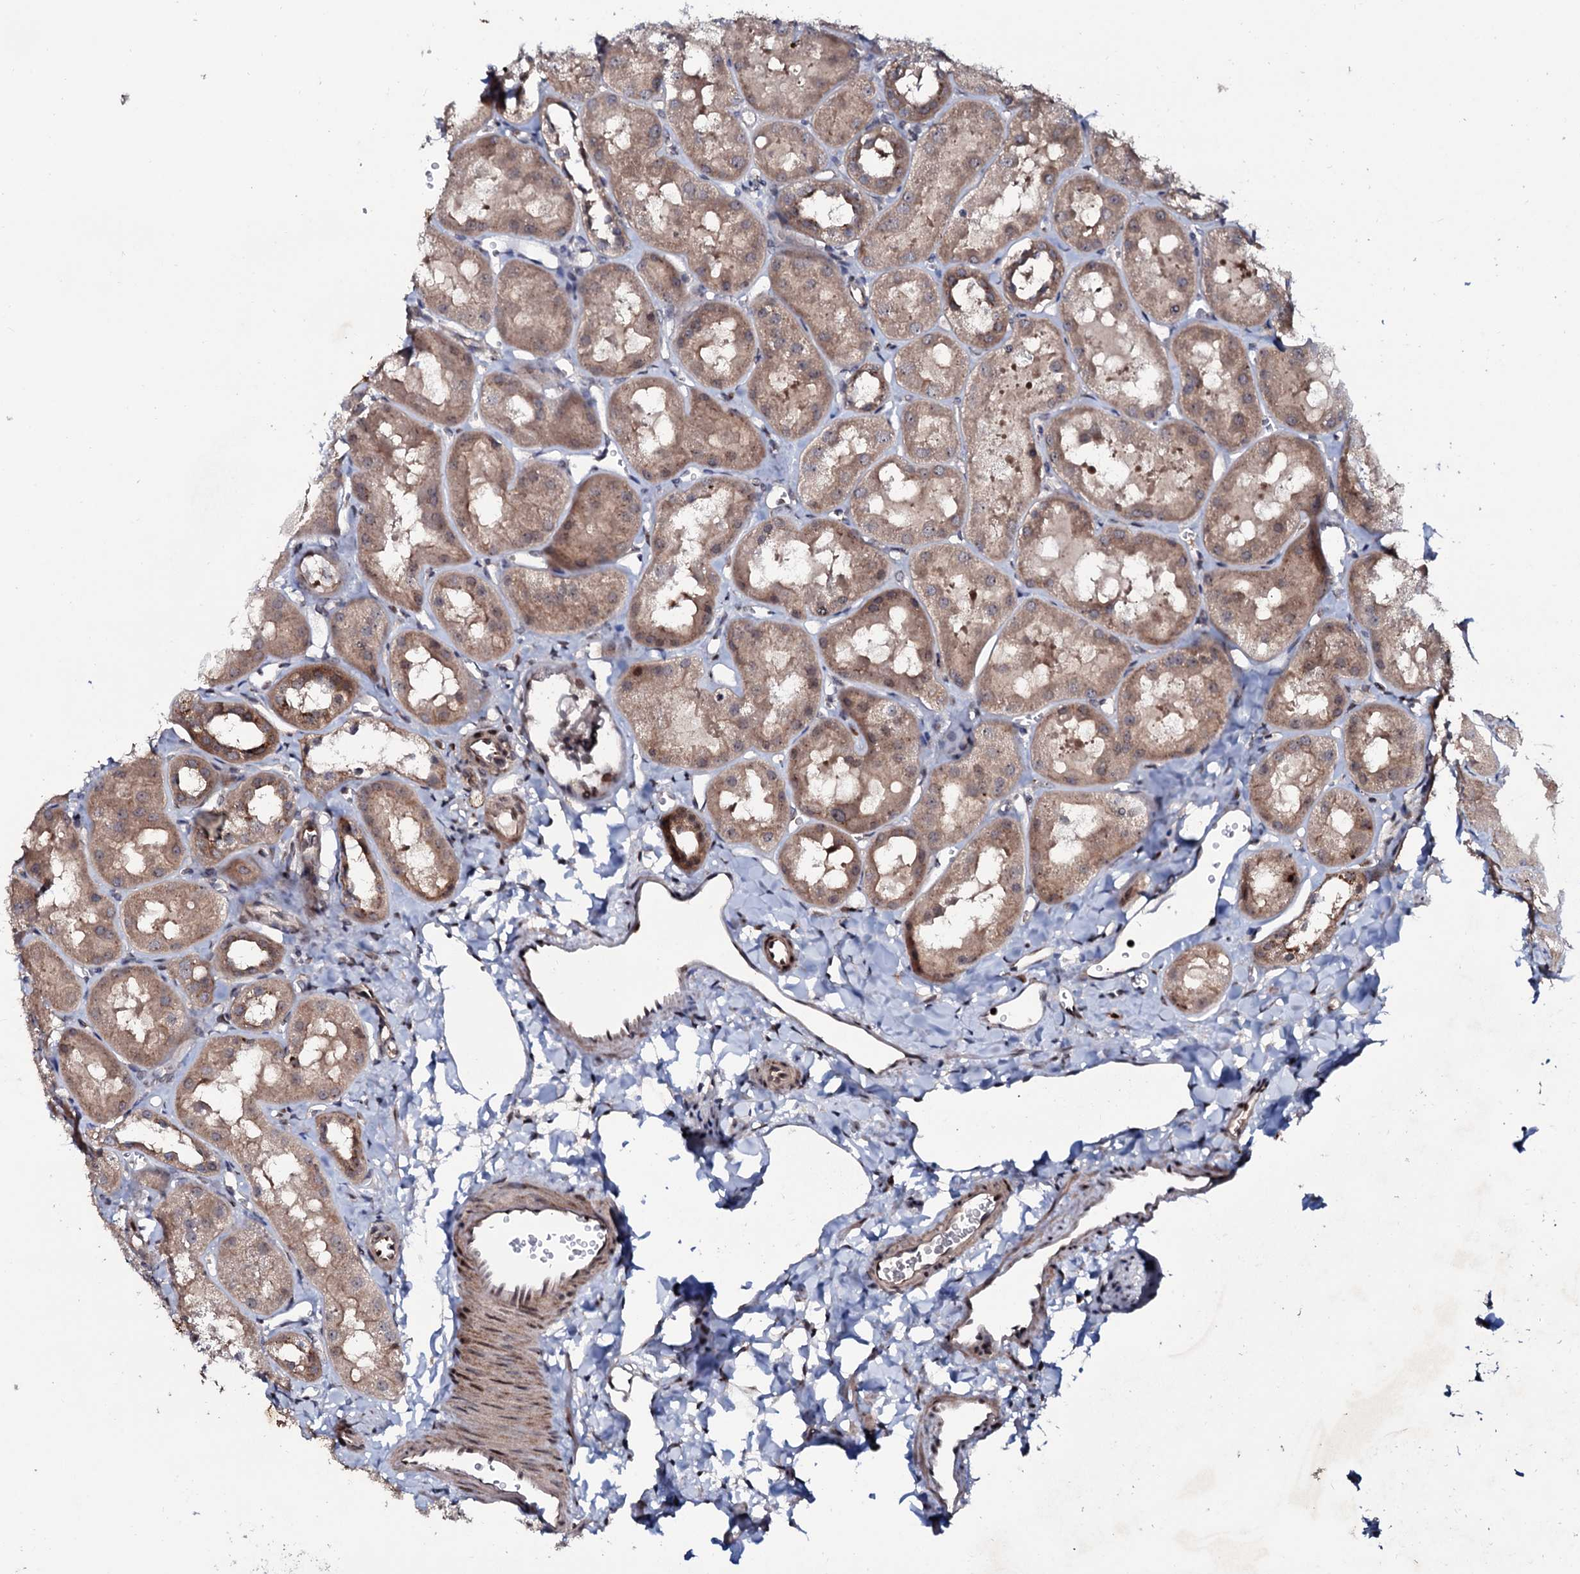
{"staining": {"intensity": "weak", "quantity": "25%-75%", "location": "cytoplasmic/membranous"}, "tissue": "kidney", "cell_type": "Cells in glomeruli", "image_type": "normal", "snomed": [{"axis": "morphology", "description": "Normal tissue, NOS"}, {"axis": "topography", "description": "Kidney"}, {"axis": "topography", "description": "Urinary bladder"}], "caption": "A brown stain shows weak cytoplasmic/membranous staining of a protein in cells in glomeruli of benign human kidney. The staining is performed using DAB (3,3'-diaminobenzidine) brown chromogen to label protein expression. The nuclei are counter-stained blue using hematoxylin.", "gene": "COG6", "patient": {"sex": "male", "age": 16}}